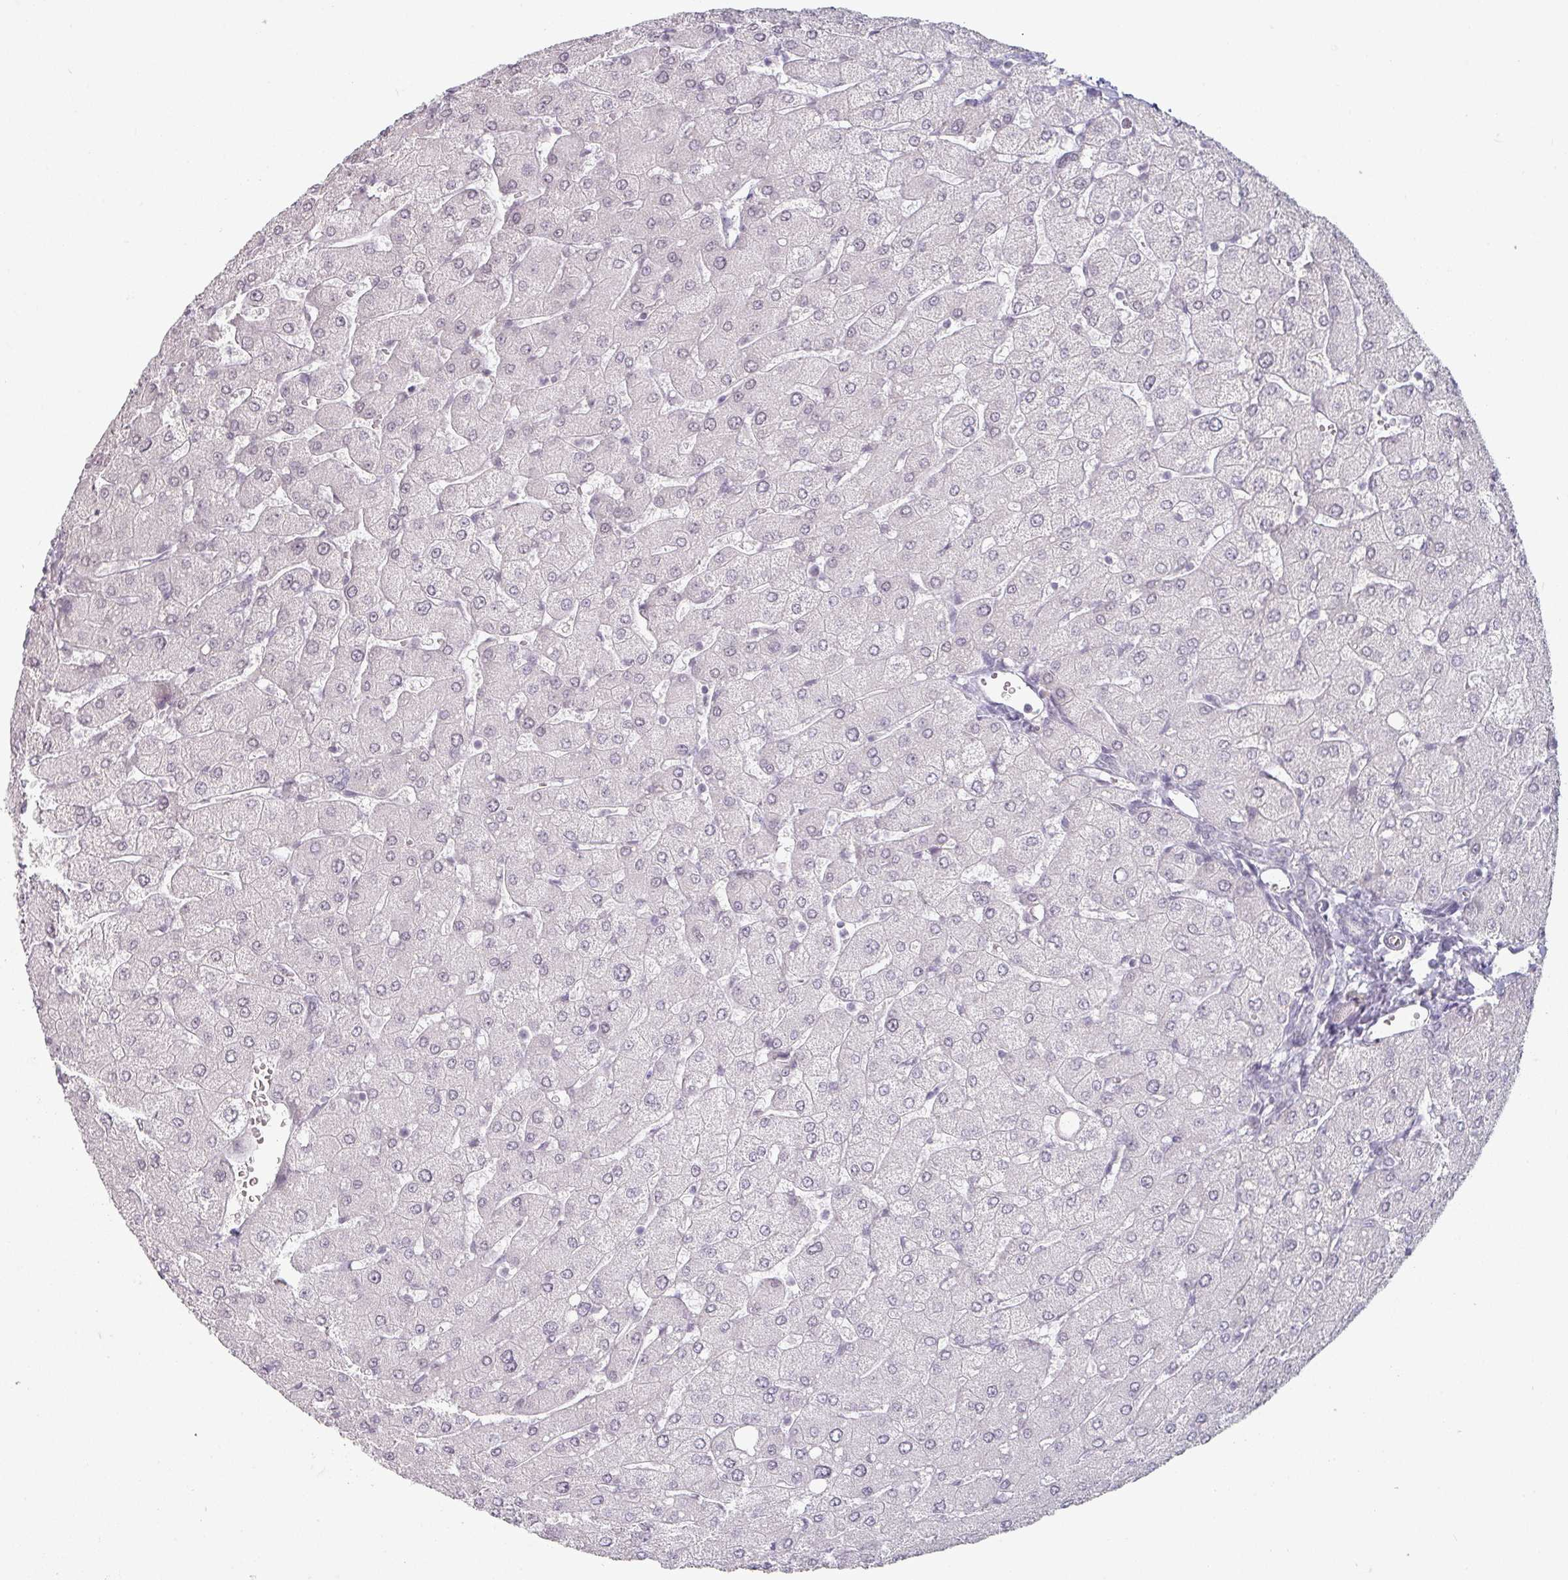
{"staining": {"intensity": "negative", "quantity": "none", "location": "none"}, "tissue": "liver", "cell_type": "Cholangiocytes", "image_type": "normal", "snomed": [{"axis": "morphology", "description": "Normal tissue, NOS"}, {"axis": "topography", "description": "Liver"}], "caption": "A high-resolution photomicrograph shows IHC staining of unremarkable liver, which exhibits no significant positivity in cholangiocytes.", "gene": "SPRR1A", "patient": {"sex": "male", "age": 55}}